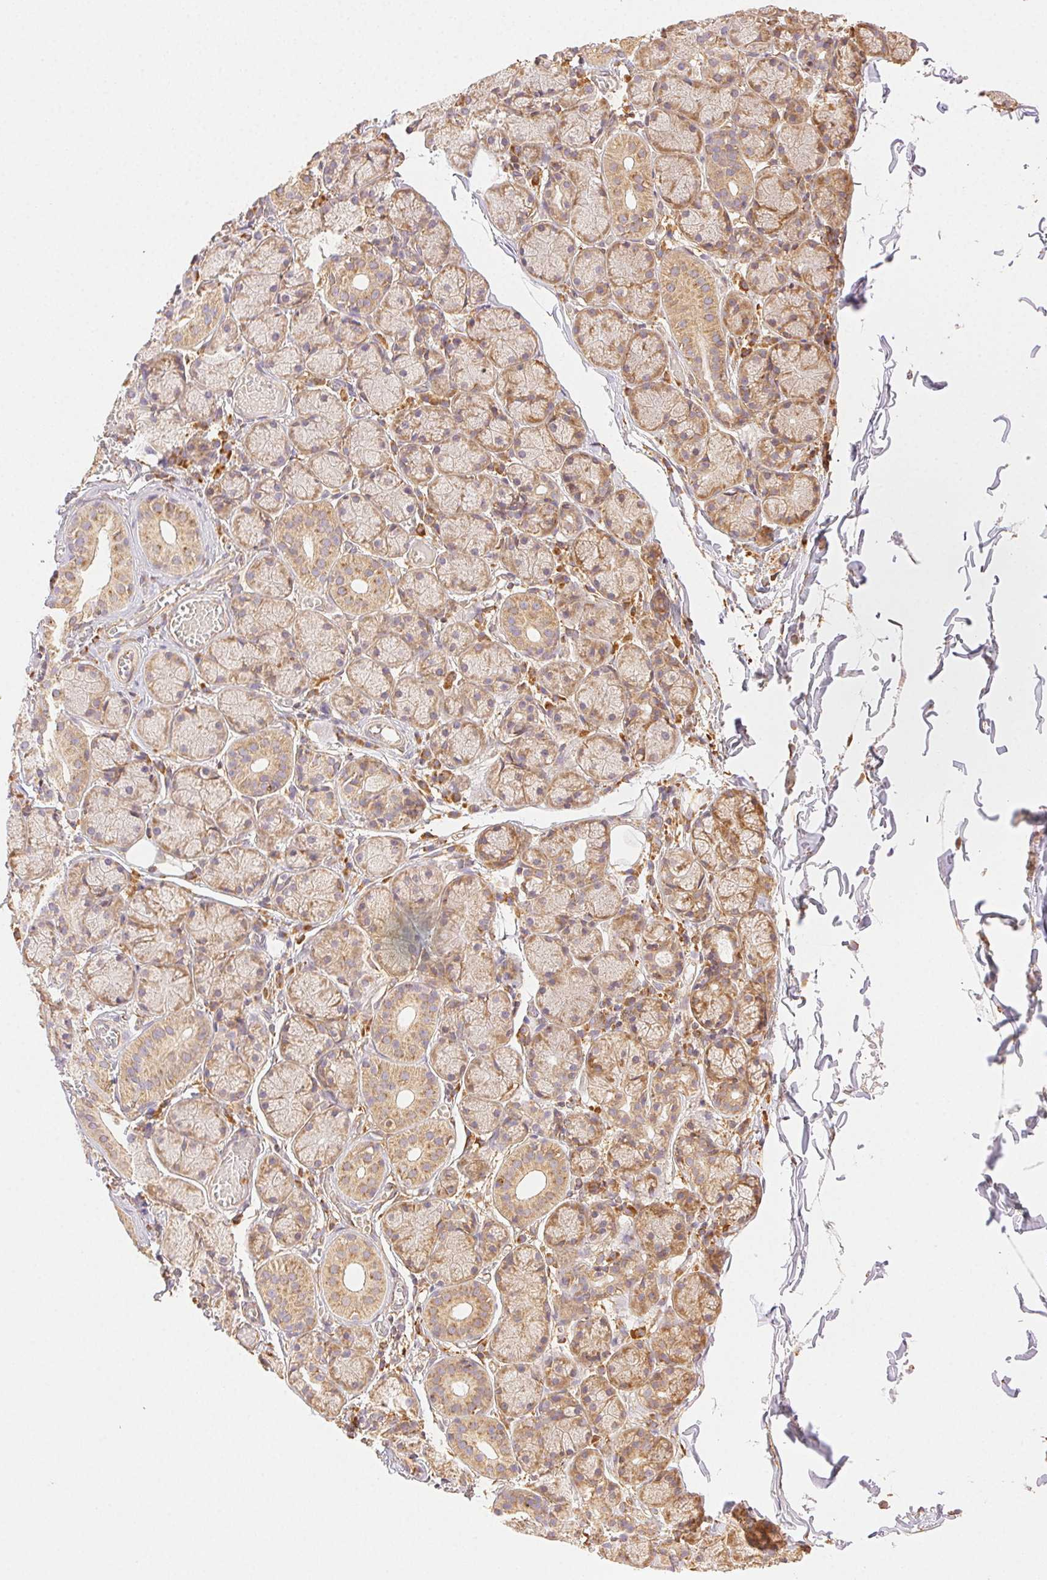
{"staining": {"intensity": "moderate", "quantity": ">75%", "location": "cytoplasmic/membranous"}, "tissue": "salivary gland", "cell_type": "Glandular cells", "image_type": "normal", "snomed": [{"axis": "morphology", "description": "Normal tissue, NOS"}, {"axis": "topography", "description": "Salivary gland"}, {"axis": "topography", "description": "Peripheral nerve tissue"}], "caption": "A brown stain shows moderate cytoplasmic/membranous staining of a protein in glandular cells of benign human salivary gland. The staining was performed using DAB (3,3'-diaminobenzidine), with brown indicating positive protein expression. Nuclei are stained blue with hematoxylin.", "gene": "ENTREP1", "patient": {"sex": "female", "age": 24}}